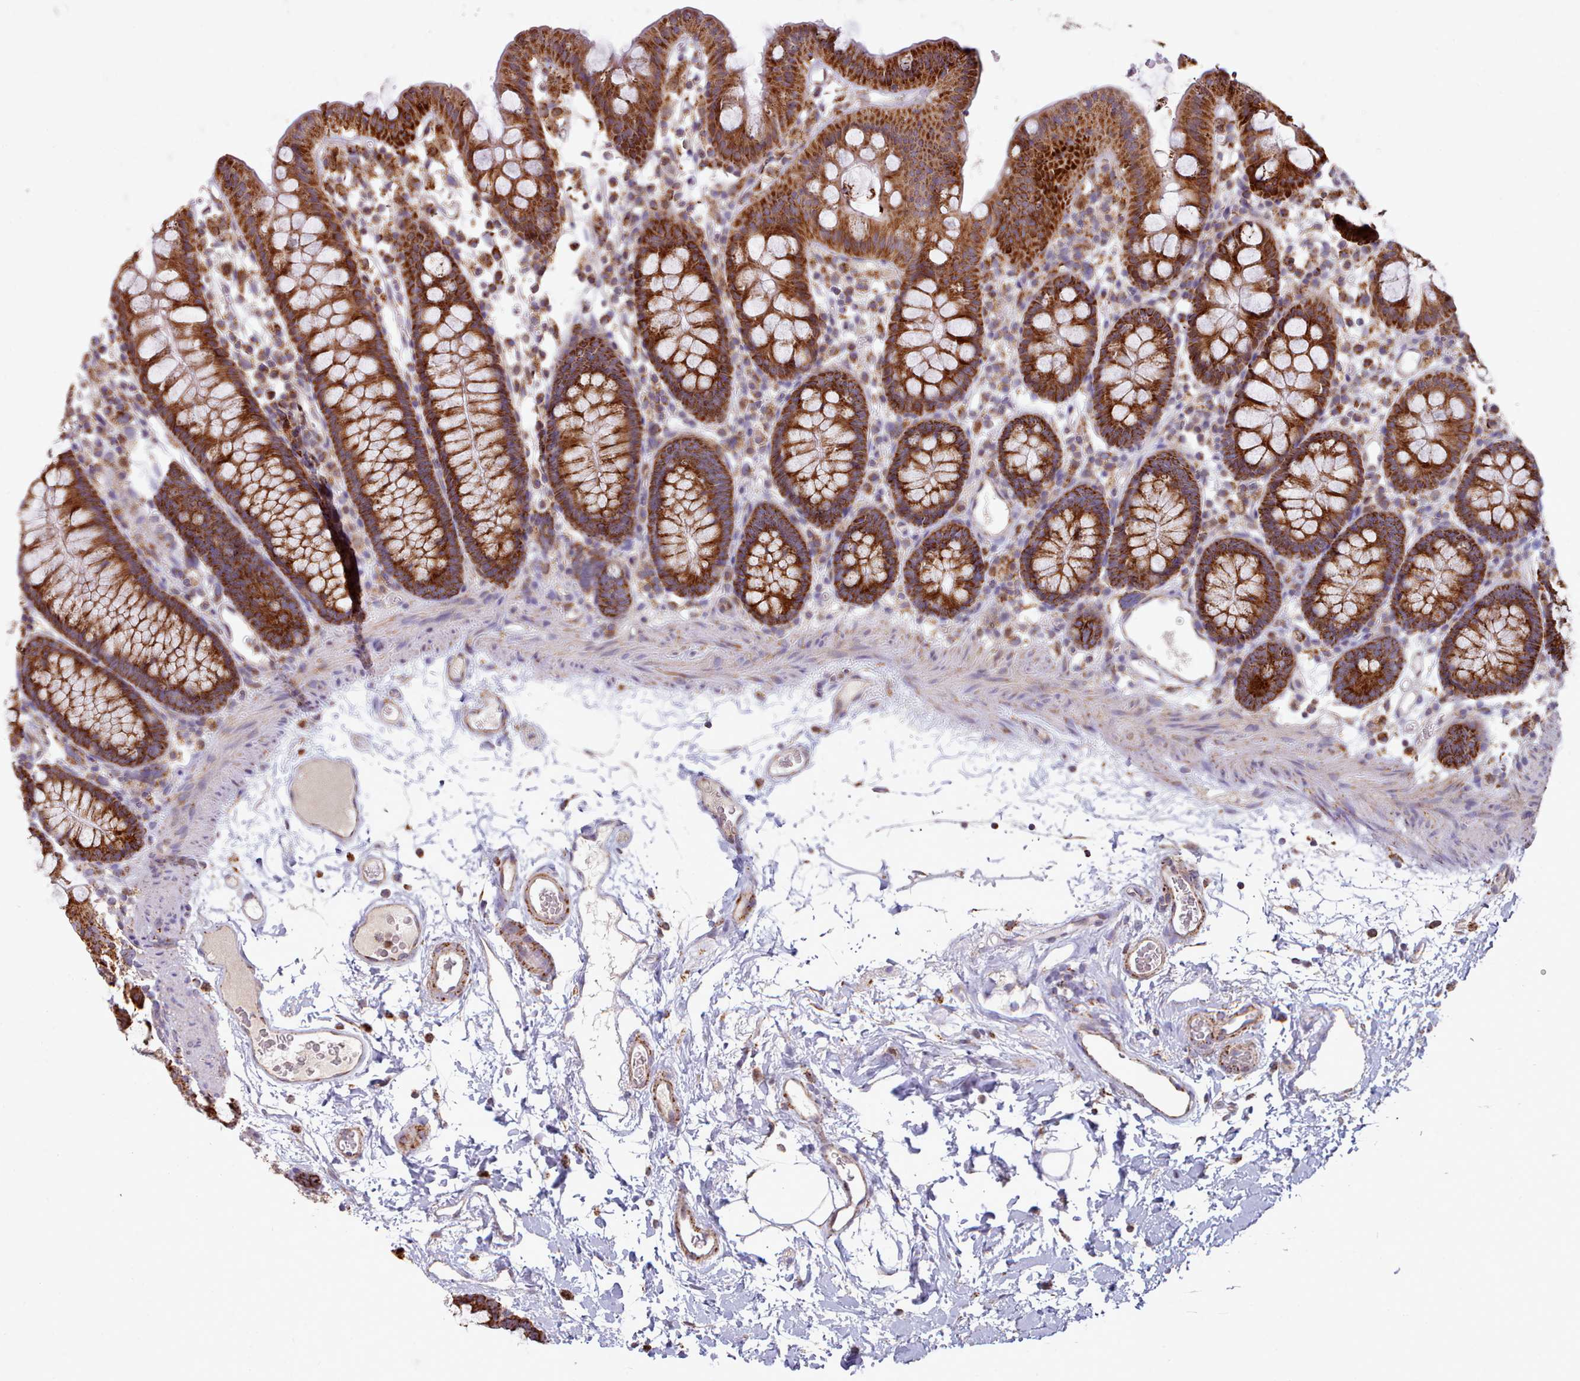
{"staining": {"intensity": "moderate", "quantity": ">75%", "location": "cytoplasmic/membranous"}, "tissue": "colon", "cell_type": "Endothelial cells", "image_type": "normal", "snomed": [{"axis": "morphology", "description": "Normal tissue, NOS"}, {"axis": "topography", "description": "Colon"}], "caption": "Immunohistochemistry of normal colon displays medium levels of moderate cytoplasmic/membranous staining in about >75% of endothelial cells.", "gene": "HSDL2", "patient": {"sex": "male", "age": 75}}